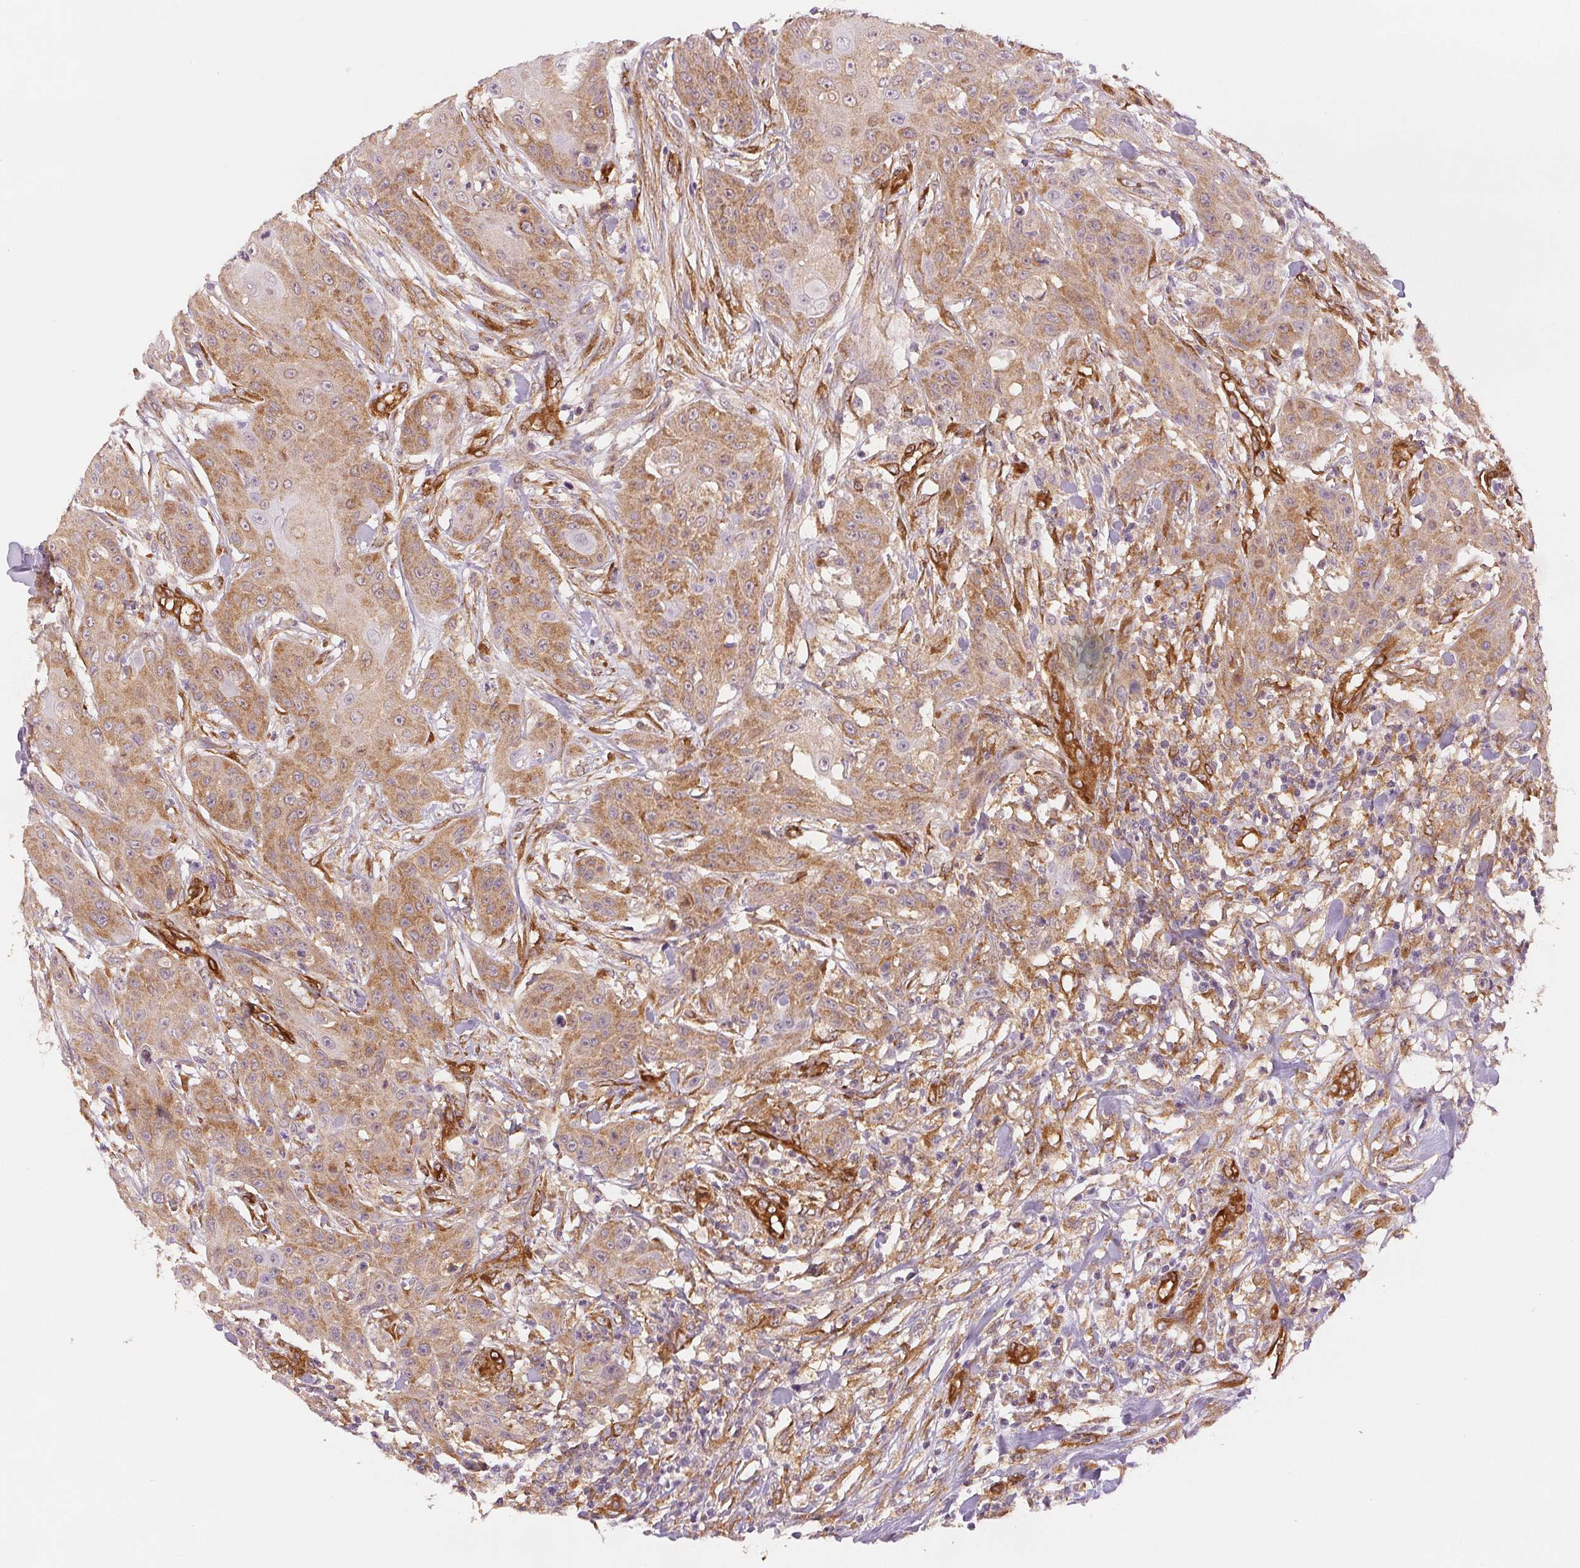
{"staining": {"intensity": "moderate", "quantity": ">75%", "location": "cytoplasmic/membranous"}, "tissue": "head and neck cancer", "cell_type": "Tumor cells", "image_type": "cancer", "snomed": [{"axis": "morphology", "description": "Squamous cell carcinoma, NOS"}, {"axis": "topography", "description": "Oral tissue"}, {"axis": "topography", "description": "Head-Neck"}], "caption": "Immunohistochemical staining of human head and neck squamous cell carcinoma demonstrates medium levels of moderate cytoplasmic/membranous protein expression in about >75% of tumor cells. Ihc stains the protein of interest in brown and the nuclei are stained blue.", "gene": "DIAPH2", "patient": {"sex": "female", "age": 55}}